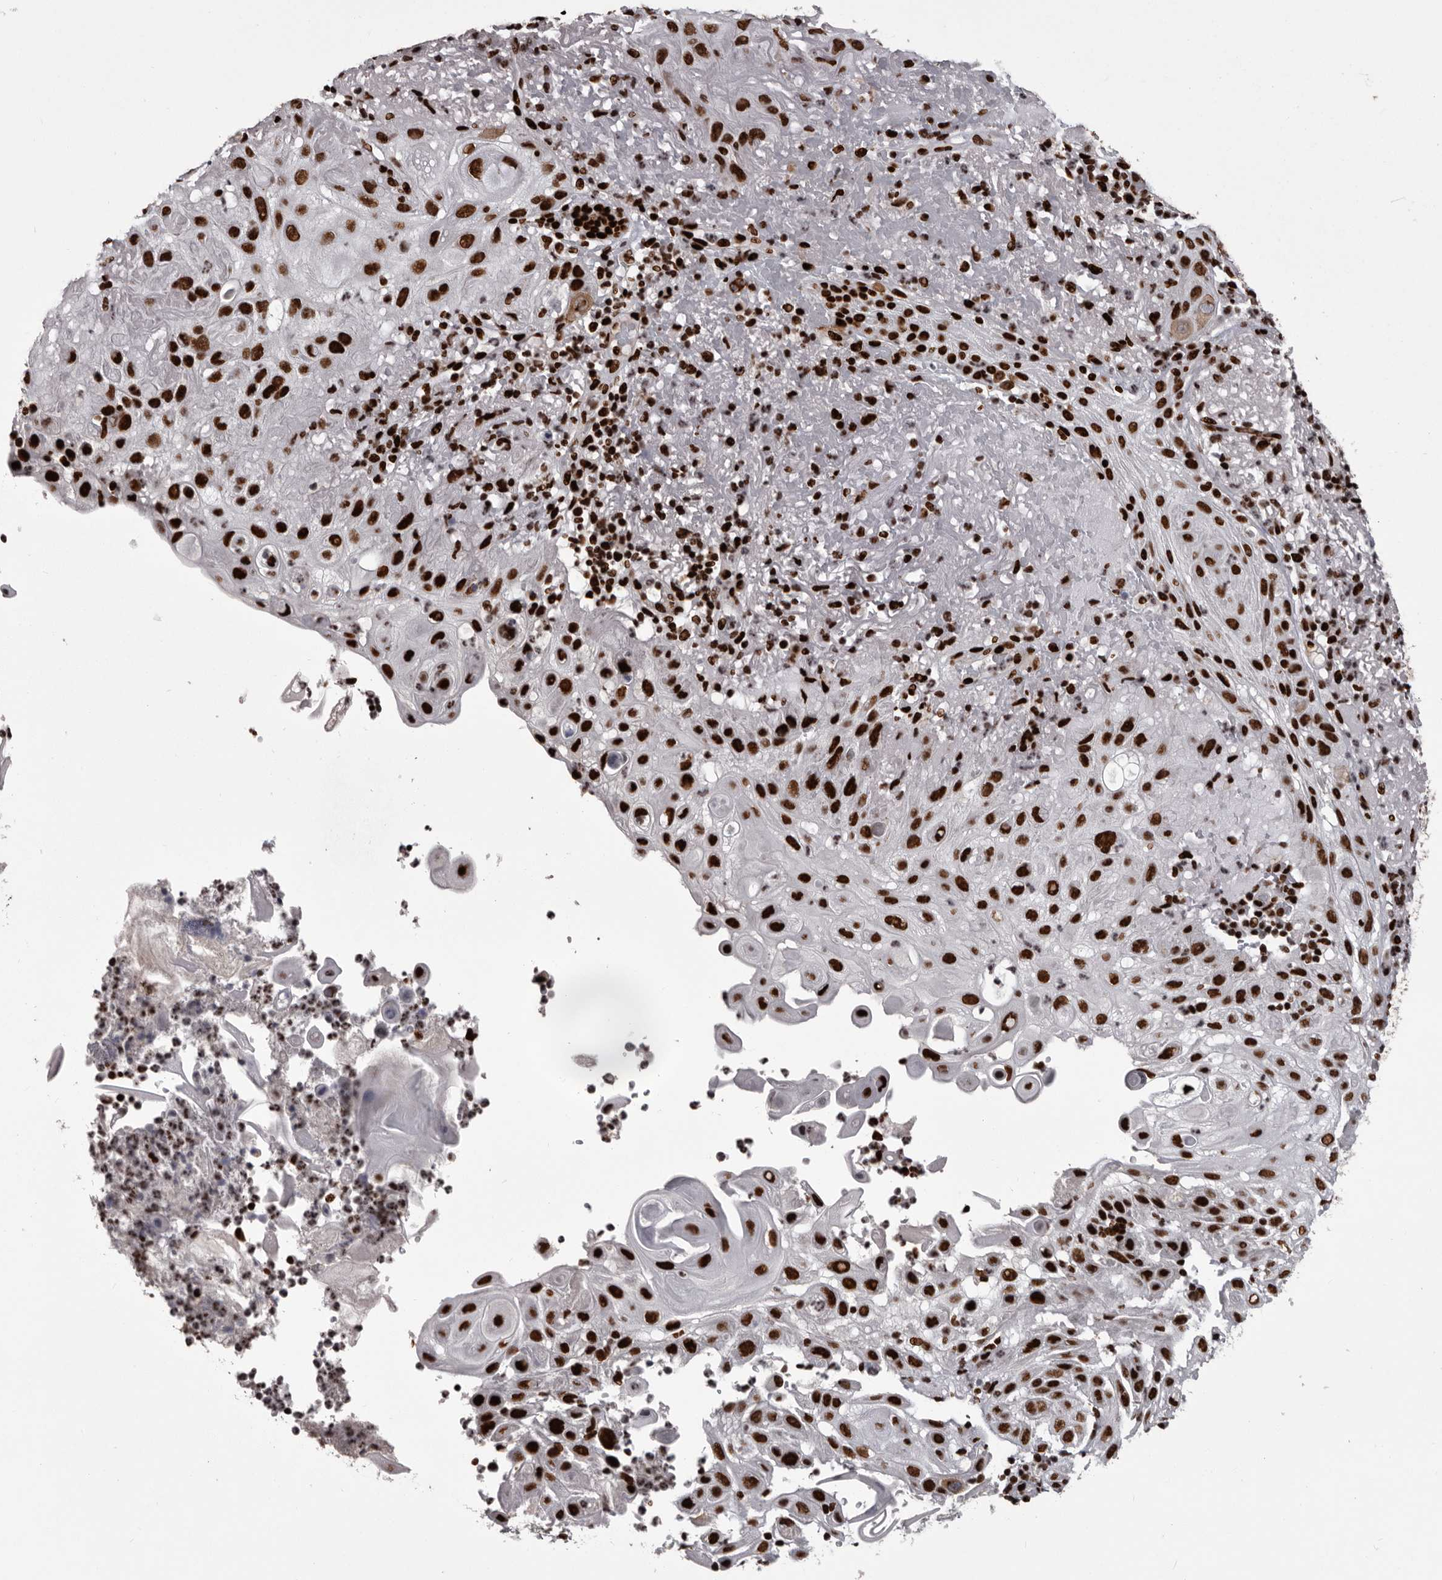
{"staining": {"intensity": "strong", "quantity": ">75%", "location": "nuclear"}, "tissue": "skin cancer", "cell_type": "Tumor cells", "image_type": "cancer", "snomed": [{"axis": "morphology", "description": "Normal tissue, NOS"}, {"axis": "morphology", "description": "Squamous cell carcinoma, NOS"}, {"axis": "topography", "description": "Skin"}], "caption": "Skin cancer stained with DAB IHC shows high levels of strong nuclear expression in about >75% of tumor cells.", "gene": "NUMA1", "patient": {"sex": "female", "age": 96}}